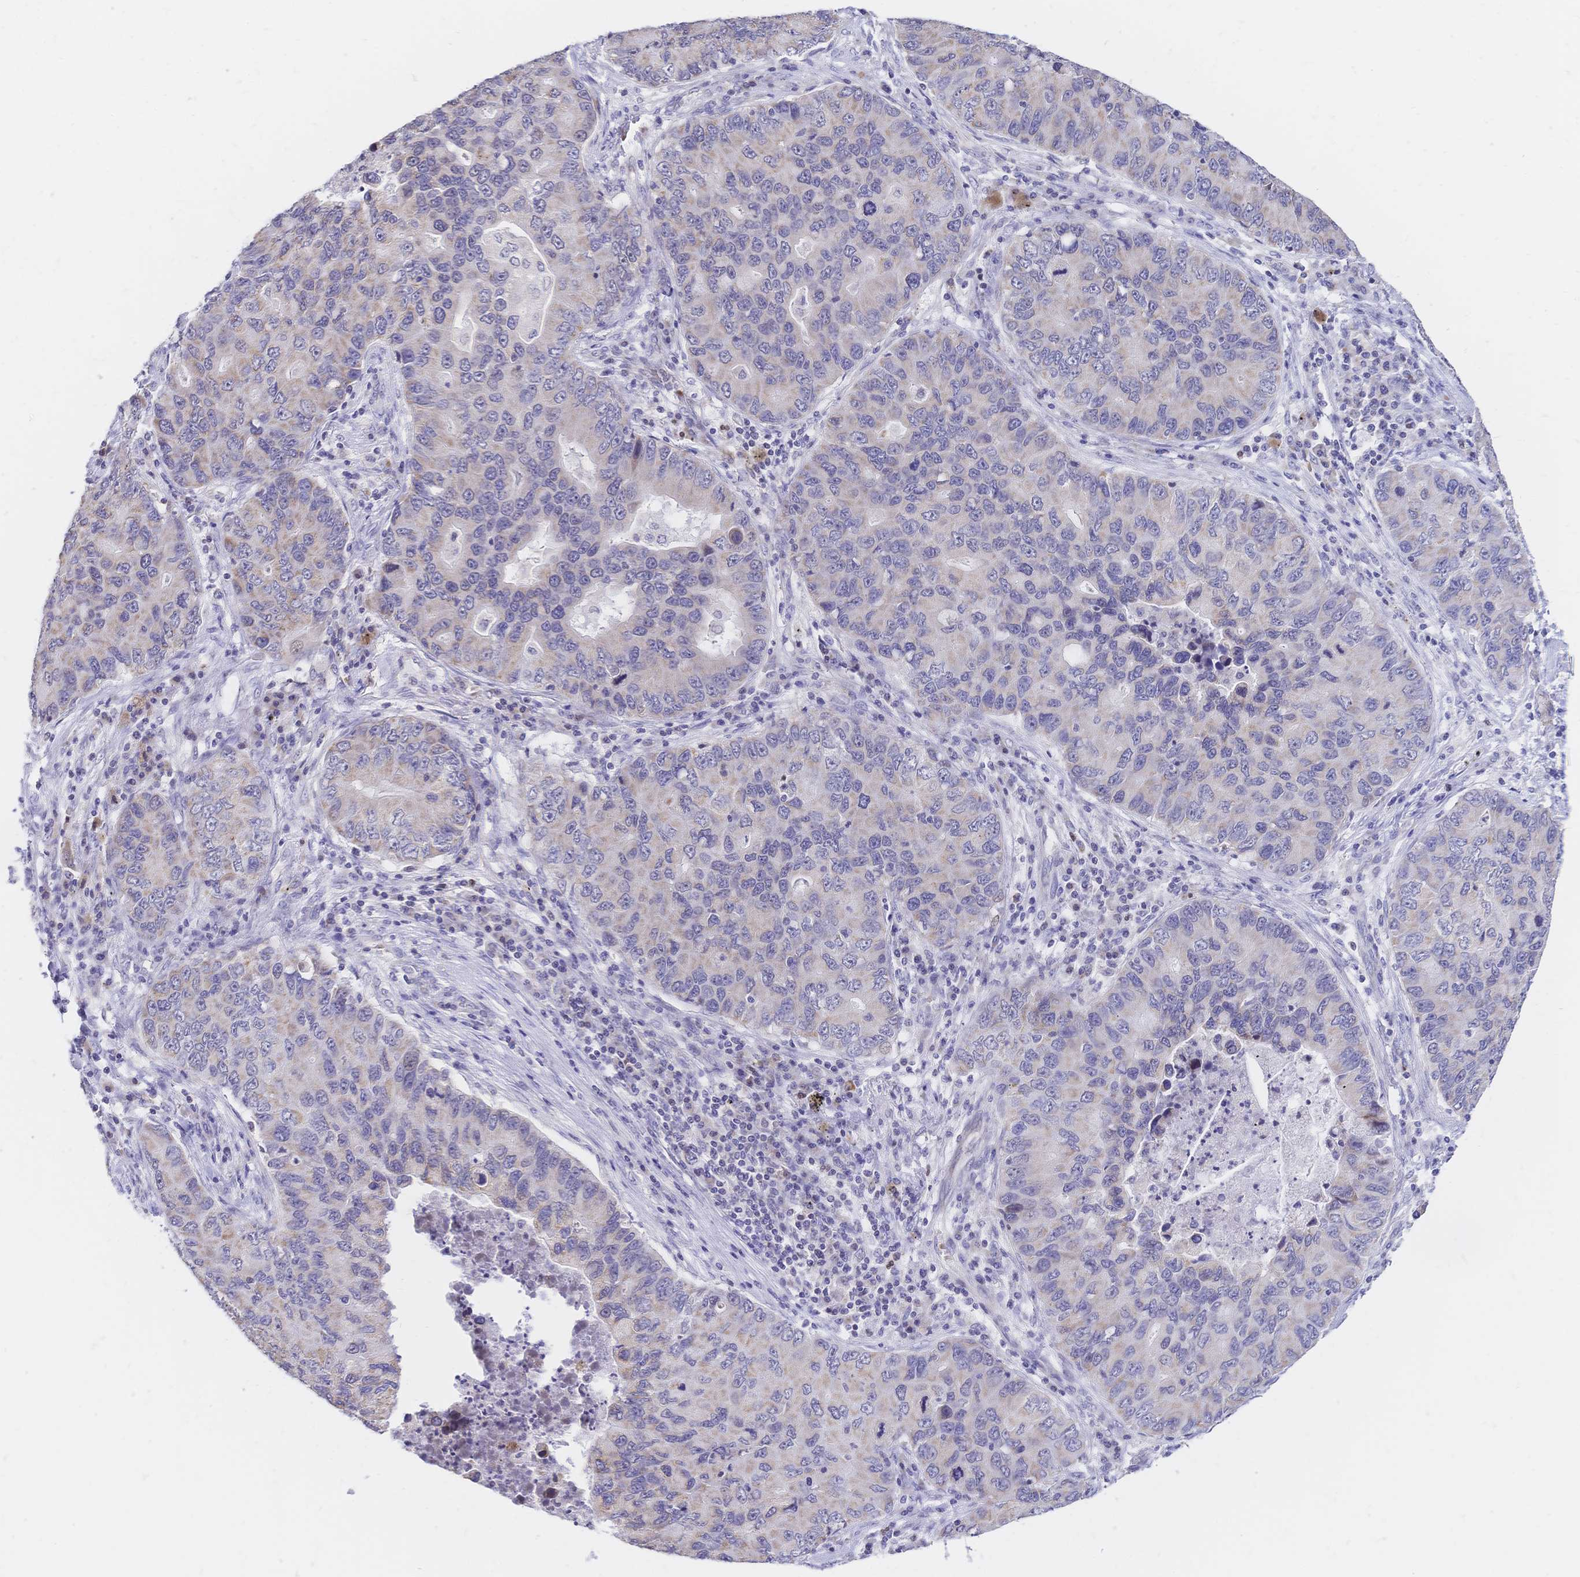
{"staining": {"intensity": "weak", "quantity": "25%-75%", "location": "cytoplasmic/membranous"}, "tissue": "lung cancer", "cell_type": "Tumor cells", "image_type": "cancer", "snomed": [{"axis": "morphology", "description": "Adenocarcinoma, NOS"}, {"axis": "morphology", "description": "Adenocarcinoma, metastatic, NOS"}, {"axis": "topography", "description": "Lymph node"}, {"axis": "topography", "description": "Lung"}], "caption": "The immunohistochemical stain highlights weak cytoplasmic/membranous staining in tumor cells of adenocarcinoma (lung) tissue.", "gene": "CLEC18B", "patient": {"sex": "female", "age": 54}}